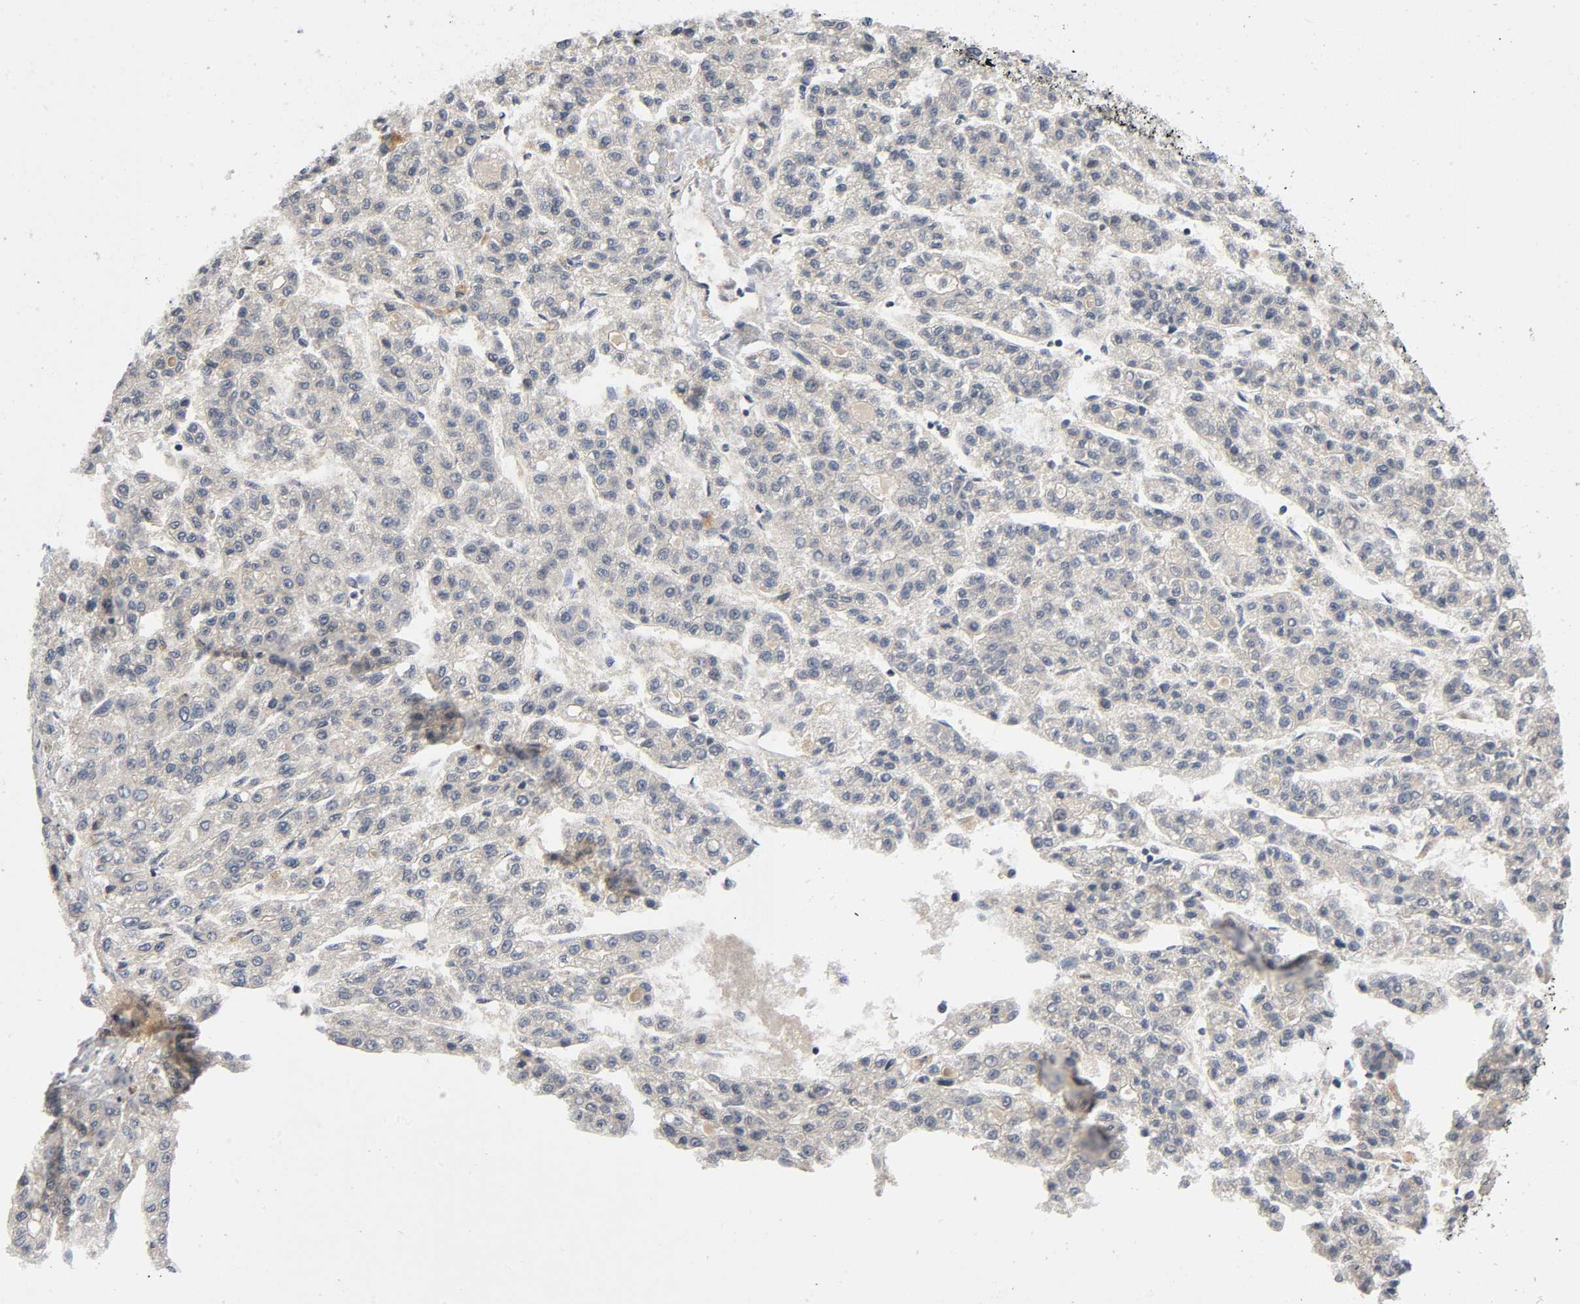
{"staining": {"intensity": "weak", "quantity": ">75%", "location": "cytoplasmic/membranous"}, "tissue": "liver cancer", "cell_type": "Tumor cells", "image_type": "cancer", "snomed": [{"axis": "morphology", "description": "Carcinoma, Hepatocellular, NOS"}, {"axis": "topography", "description": "Liver"}], "caption": "Immunohistochemistry of liver cancer displays low levels of weak cytoplasmic/membranous positivity in approximately >75% of tumor cells.", "gene": "MAPK8", "patient": {"sex": "male", "age": 70}}